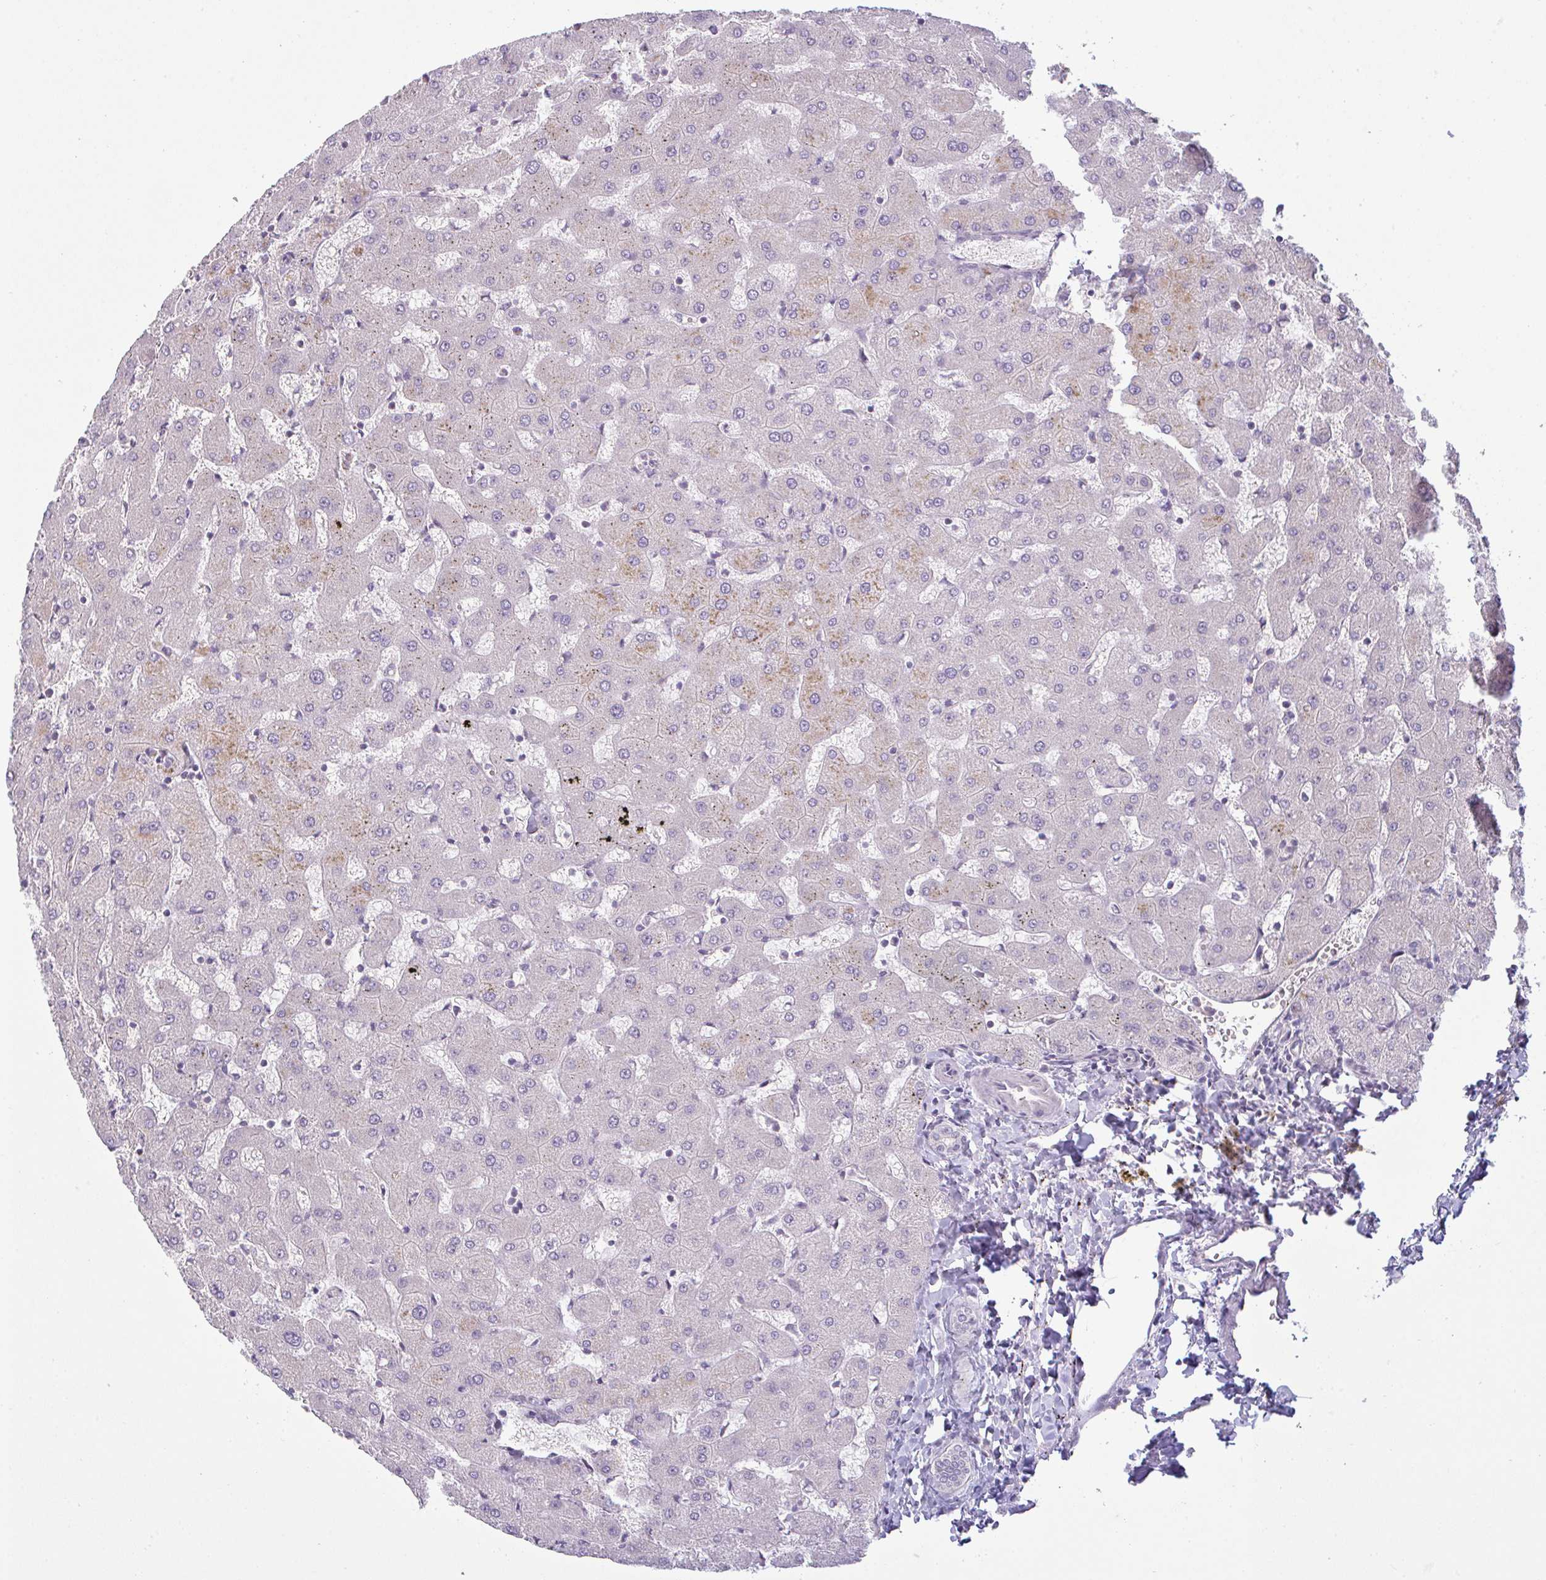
{"staining": {"intensity": "negative", "quantity": "none", "location": "none"}, "tissue": "liver", "cell_type": "Cholangiocytes", "image_type": "normal", "snomed": [{"axis": "morphology", "description": "Normal tissue, NOS"}, {"axis": "topography", "description": "Liver"}], "caption": "IHC histopathology image of normal liver: liver stained with DAB (3,3'-diaminobenzidine) shows no significant protein staining in cholangiocytes.", "gene": "CSE1L", "patient": {"sex": "female", "age": 63}}